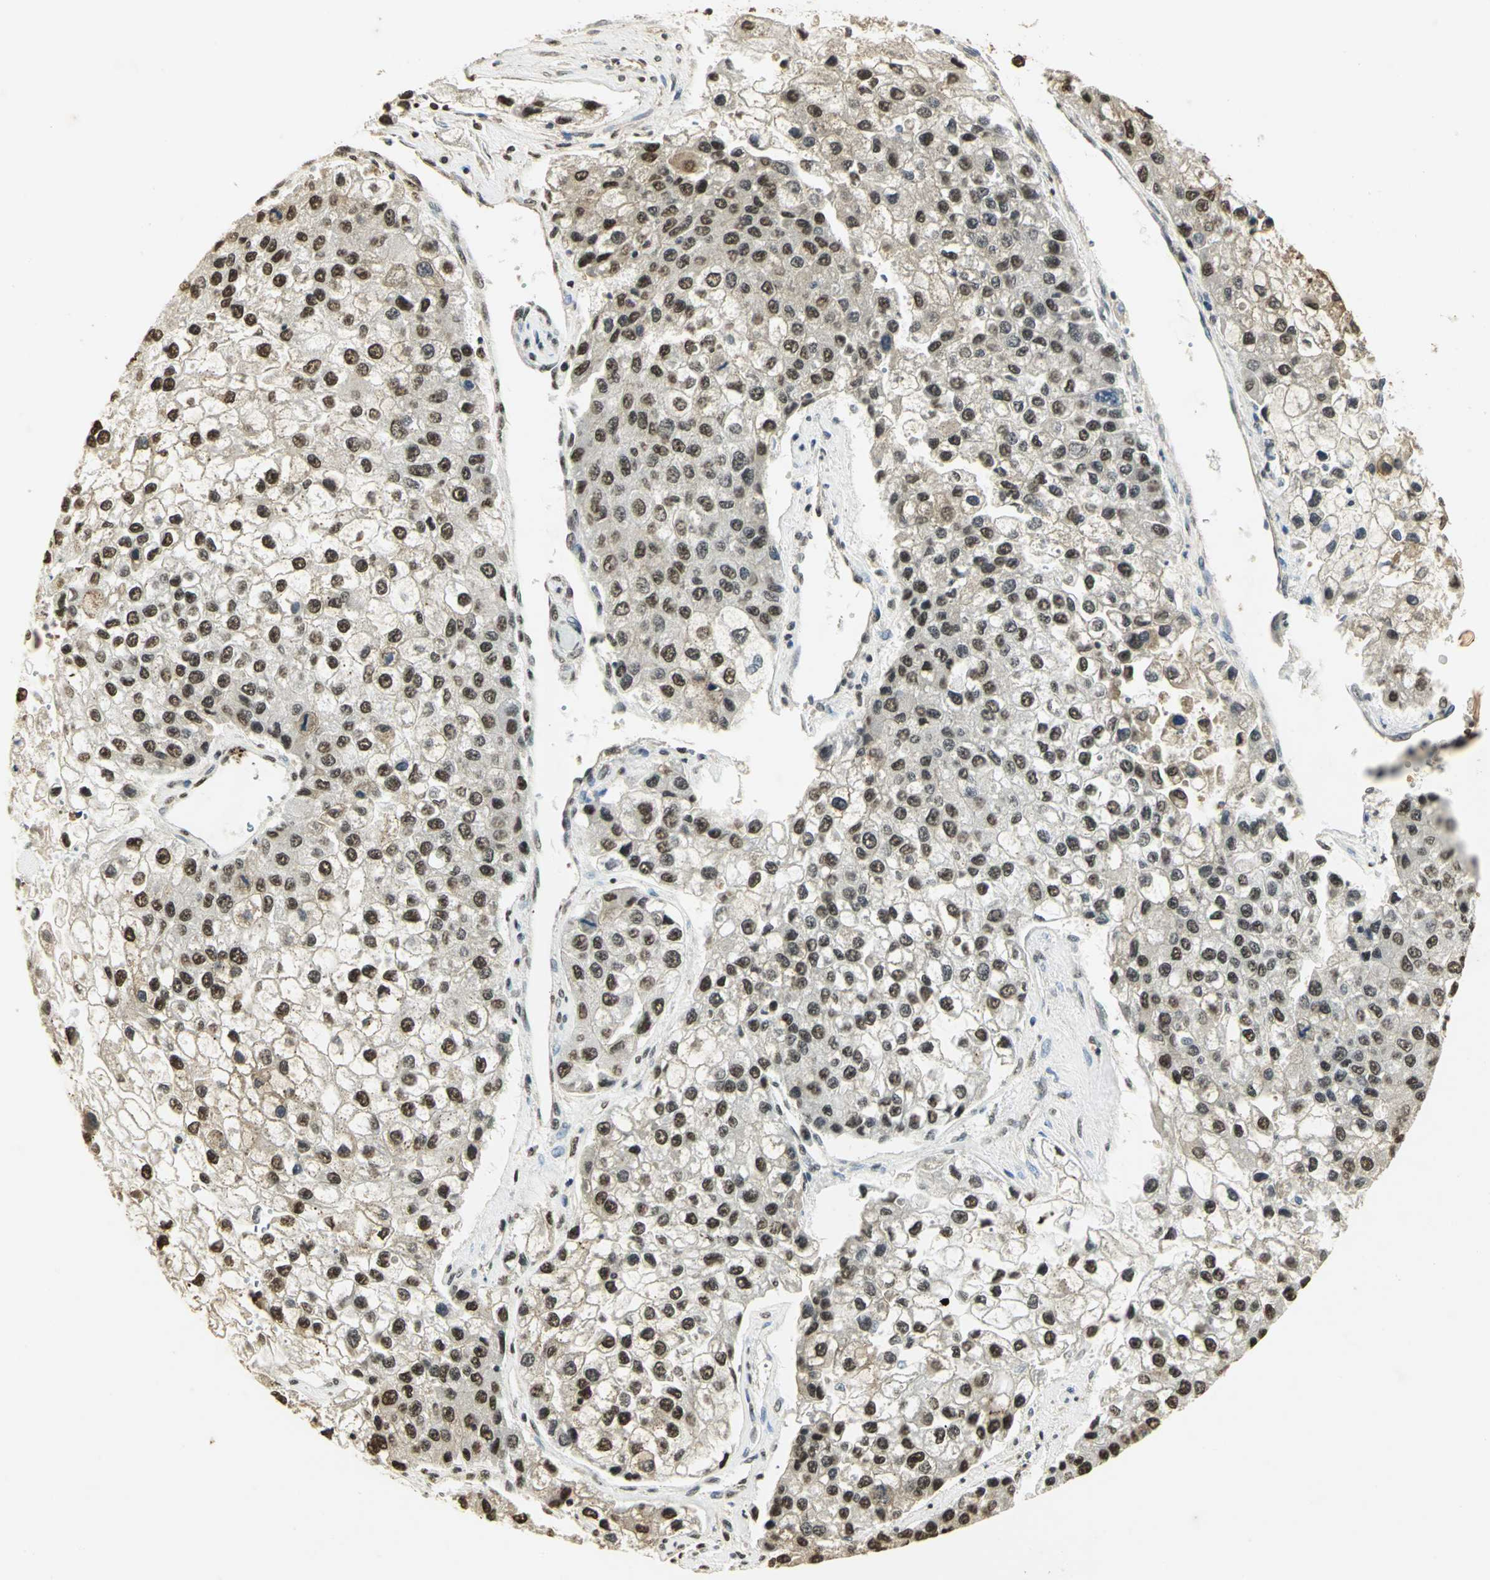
{"staining": {"intensity": "strong", "quantity": ">75%", "location": "nuclear"}, "tissue": "liver cancer", "cell_type": "Tumor cells", "image_type": "cancer", "snomed": [{"axis": "morphology", "description": "Carcinoma, Hepatocellular, NOS"}, {"axis": "topography", "description": "Liver"}], "caption": "The micrograph reveals immunohistochemical staining of liver hepatocellular carcinoma. There is strong nuclear staining is present in approximately >75% of tumor cells. (Stains: DAB (3,3'-diaminobenzidine) in brown, nuclei in blue, Microscopy: brightfield microscopy at high magnification).", "gene": "SET", "patient": {"sex": "female", "age": 66}}